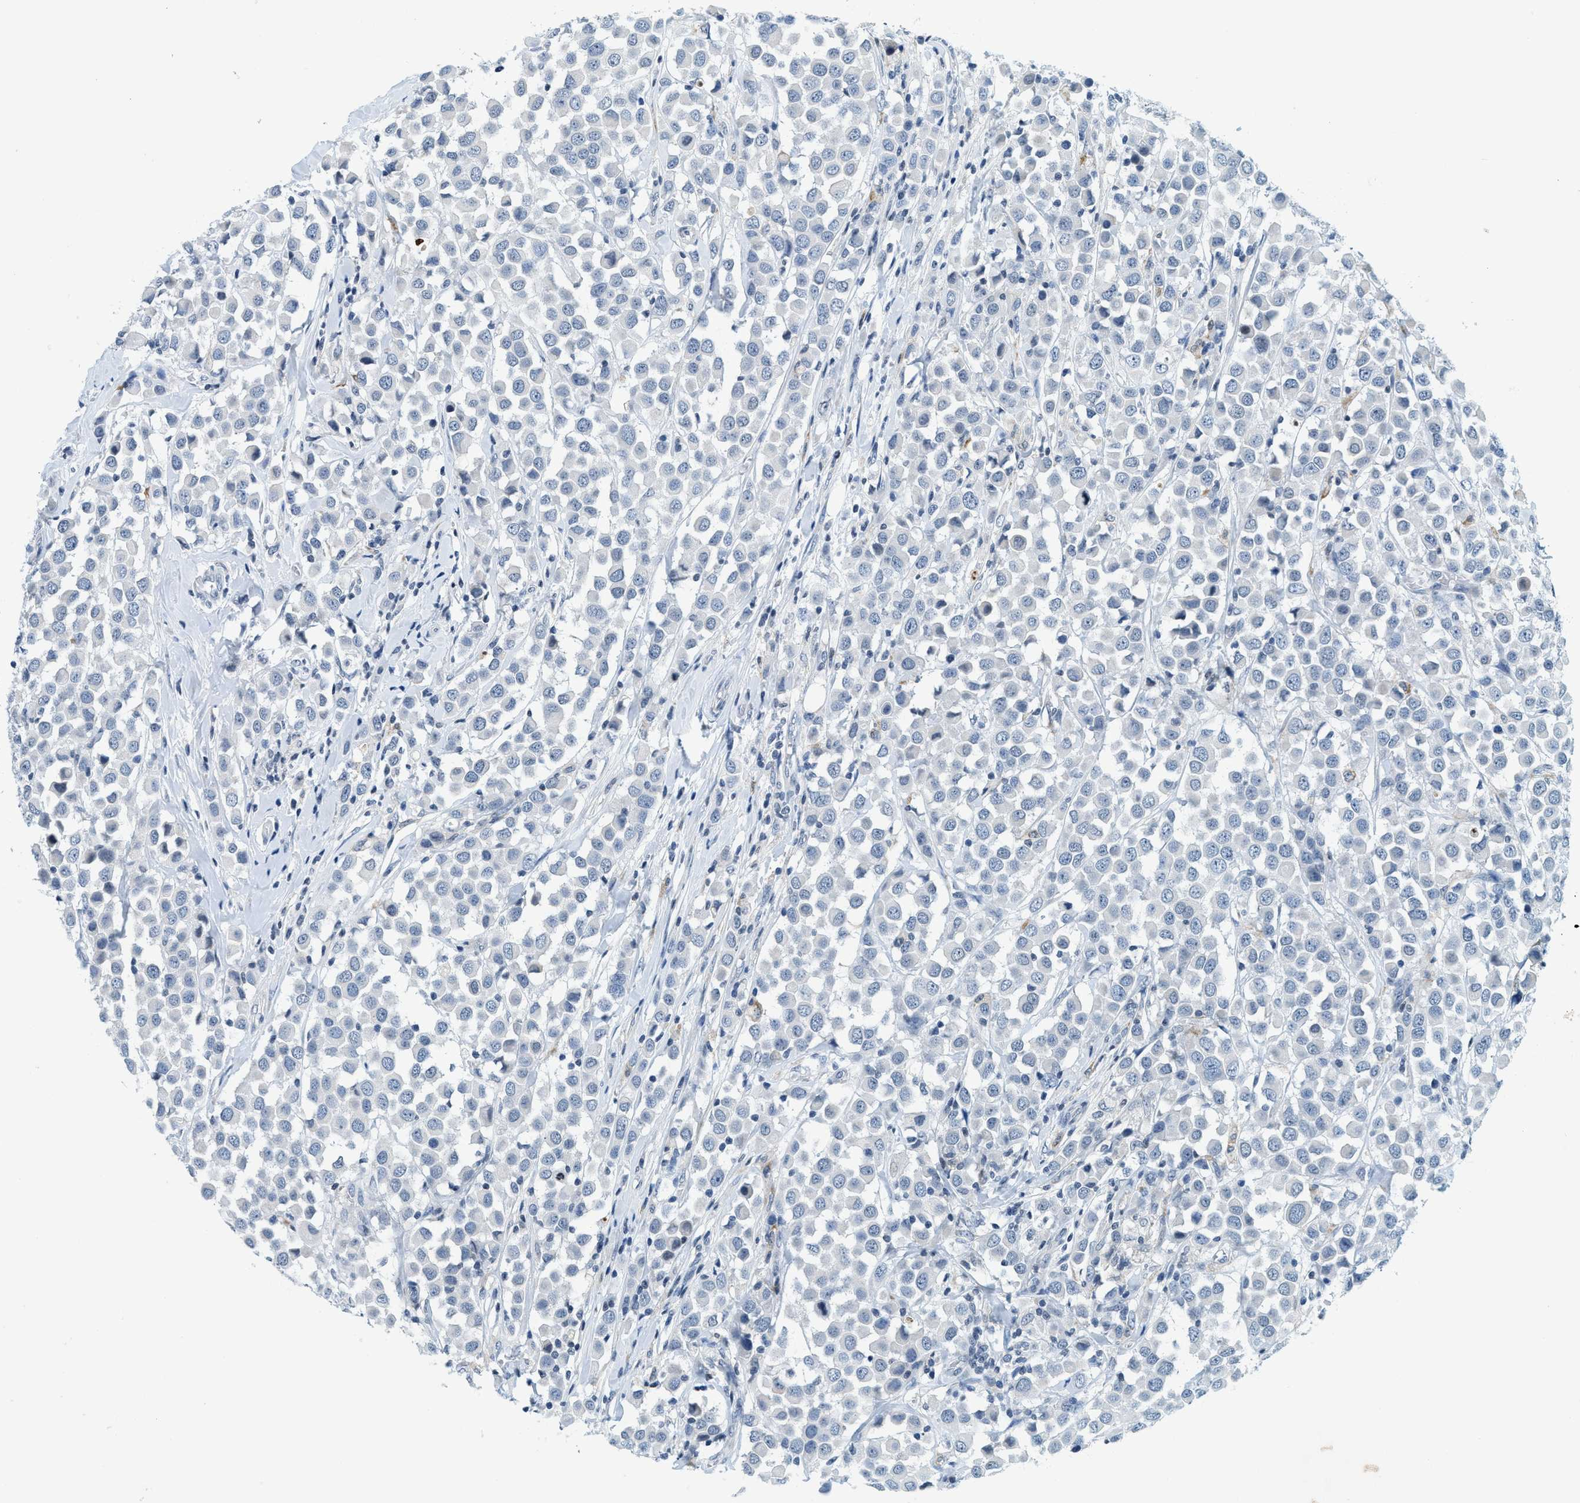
{"staining": {"intensity": "negative", "quantity": "none", "location": "none"}, "tissue": "breast cancer", "cell_type": "Tumor cells", "image_type": "cancer", "snomed": [{"axis": "morphology", "description": "Duct carcinoma"}, {"axis": "topography", "description": "Breast"}], "caption": "Immunohistochemistry photomicrograph of neoplastic tissue: human breast cancer stained with DAB (3,3'-diaminobenzidine) displays no significant protein positivity in tumor cells.", "gene": "UVRAG", "patient": {"sex": "female", "age": 61}}